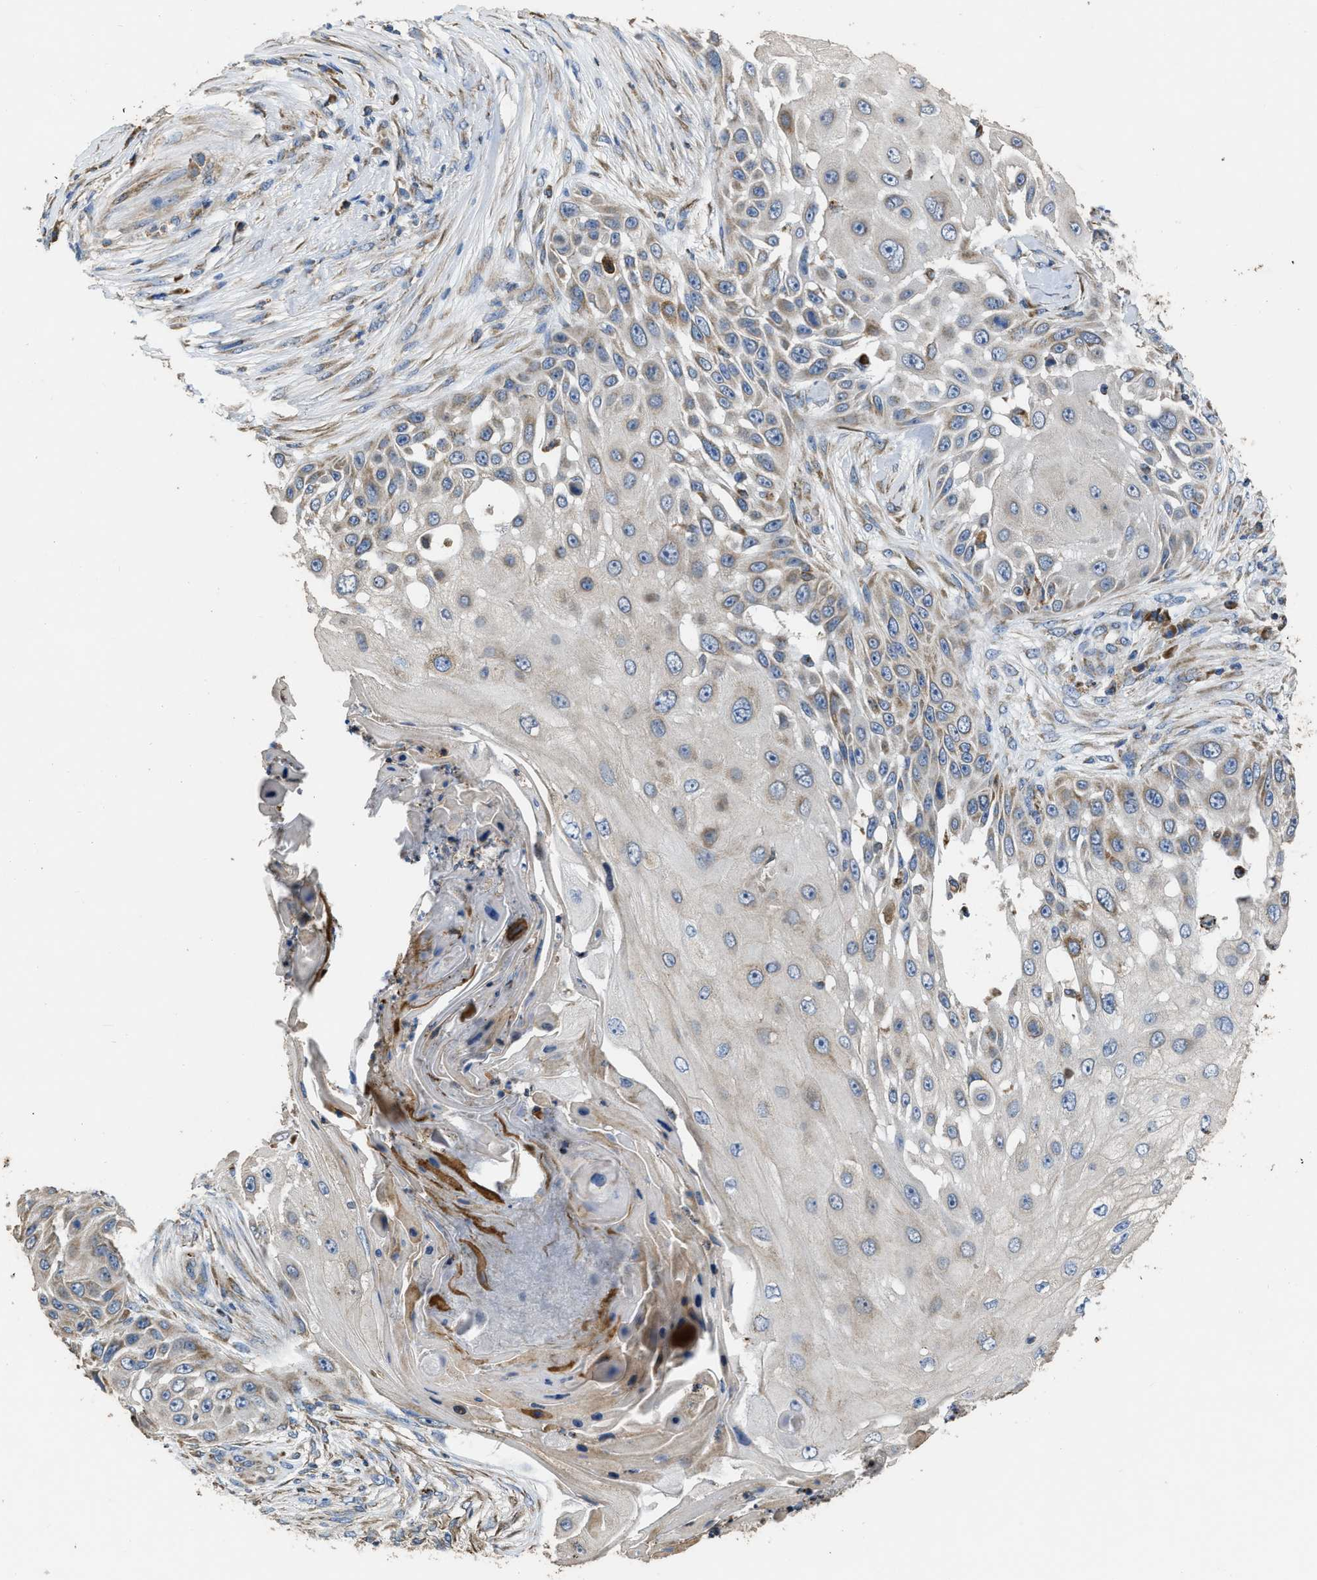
{"staining": {"intensity": "weak", "quantity": "<25%", "location": "cytoplasmic/membranous"}, "tissue": "skin cancer", "cell_type": "Tumor cells", "image_type": "cancer", "snomed": [{"axis": "morphology", "description": "Squamous cell carcinoma, NOS"}, {"axis": "topography", "description": "Skin"}], "caption": "Immunohistochemistry of skin squamous cell carcinoma displays no expression in tumor cells.", "gene": "AK2", "patient": {"sex": "female", "age": 44}}